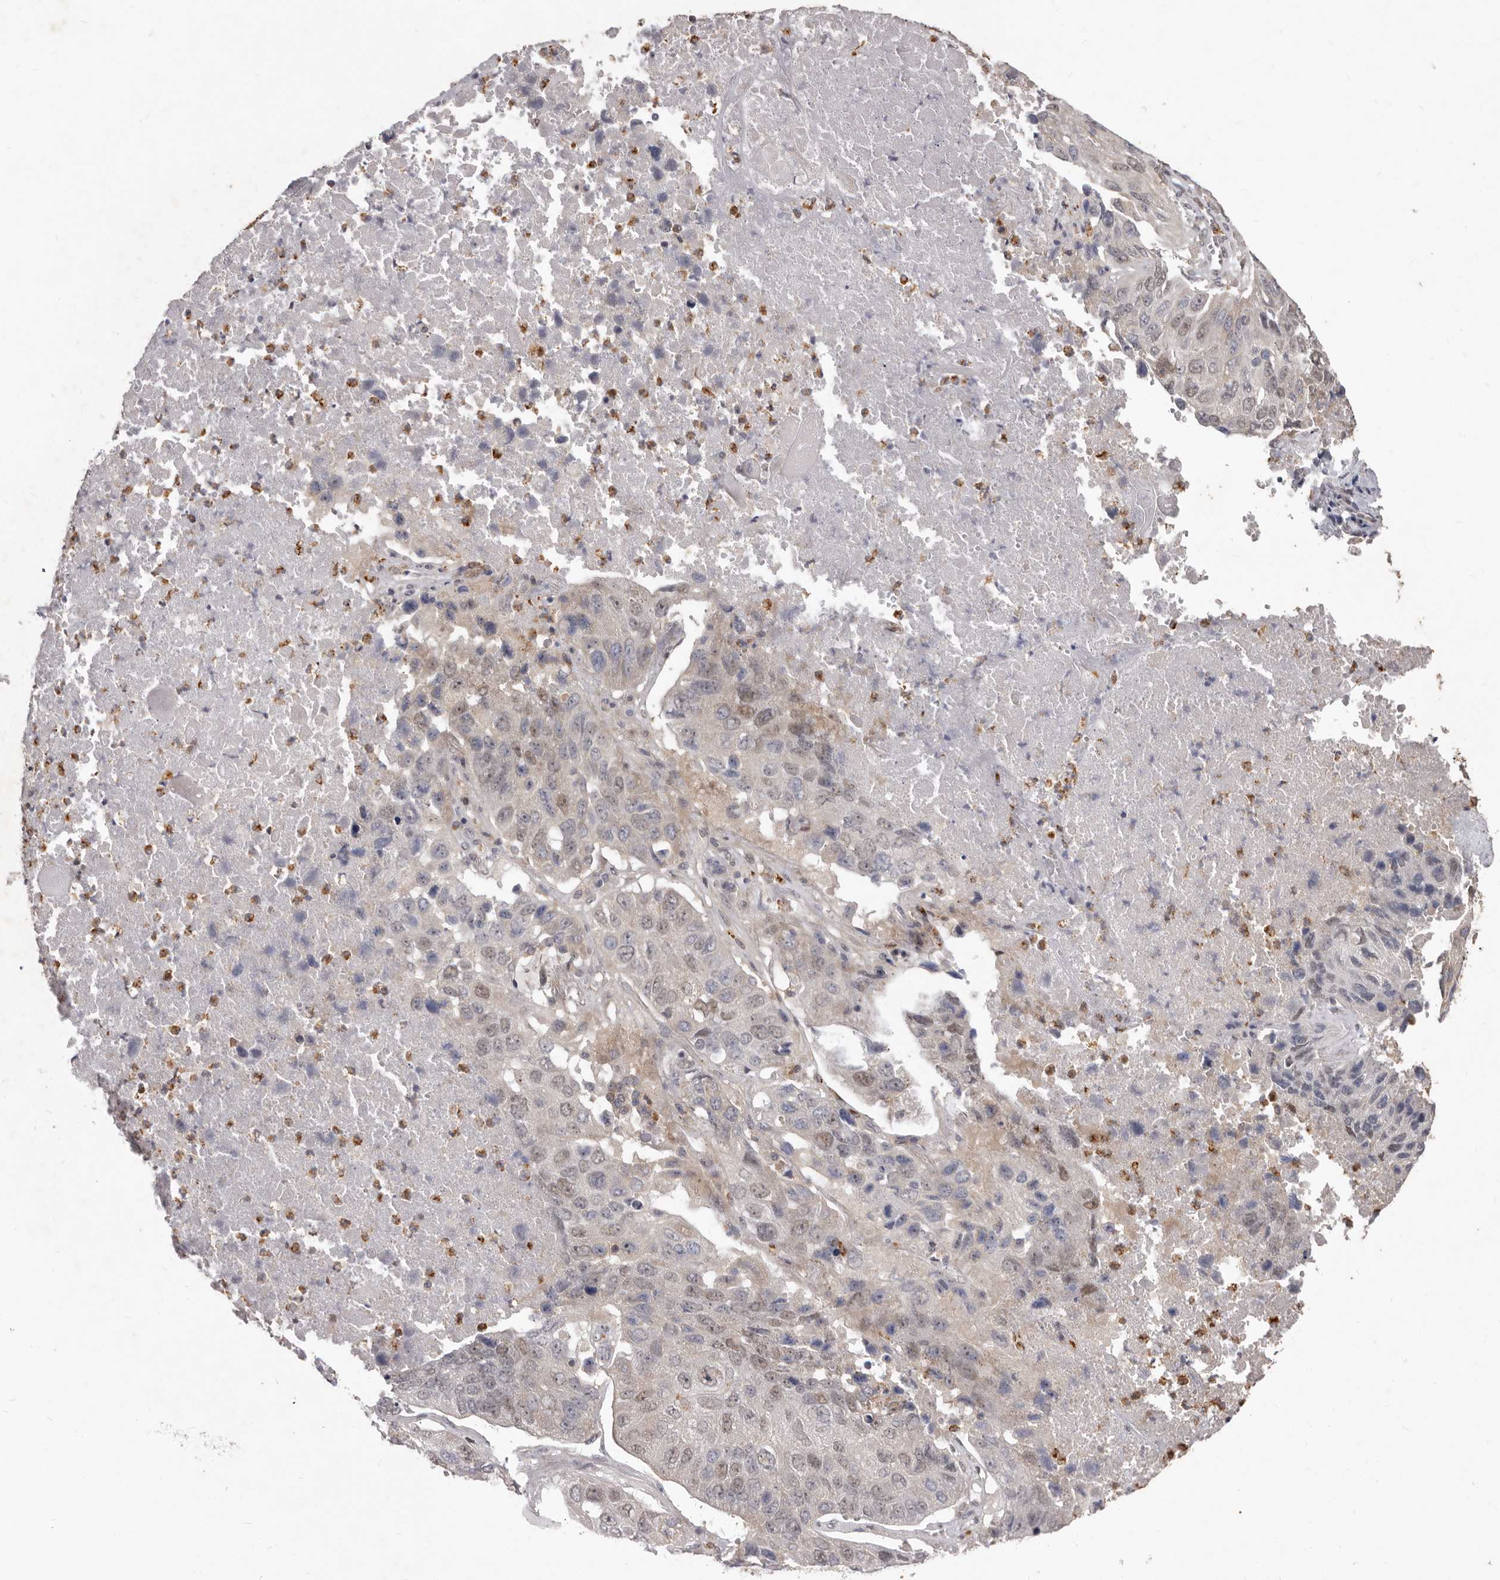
{"staining": {"intensity": "weak", "quantity": "<25%", "location": "nuclear"}, "tissue": "lung cancer", "cell_type": "Tumor cells", "image_type": "cancer", "snomed": [{"axis": "morphology", "description": "Squamous cell carcinoma, NOS"}, {"axis": "topography", "description": "Lung"}], "caption": "Tumor cells show no significant protein expression in lung squamous cell carcinoma. (Brightfield microscopy of DAB (3,3'-diaminobenzidine) IHC at high magnification).", "gene": "ACLY", "patient": {"sex": "male", "age": 61}}